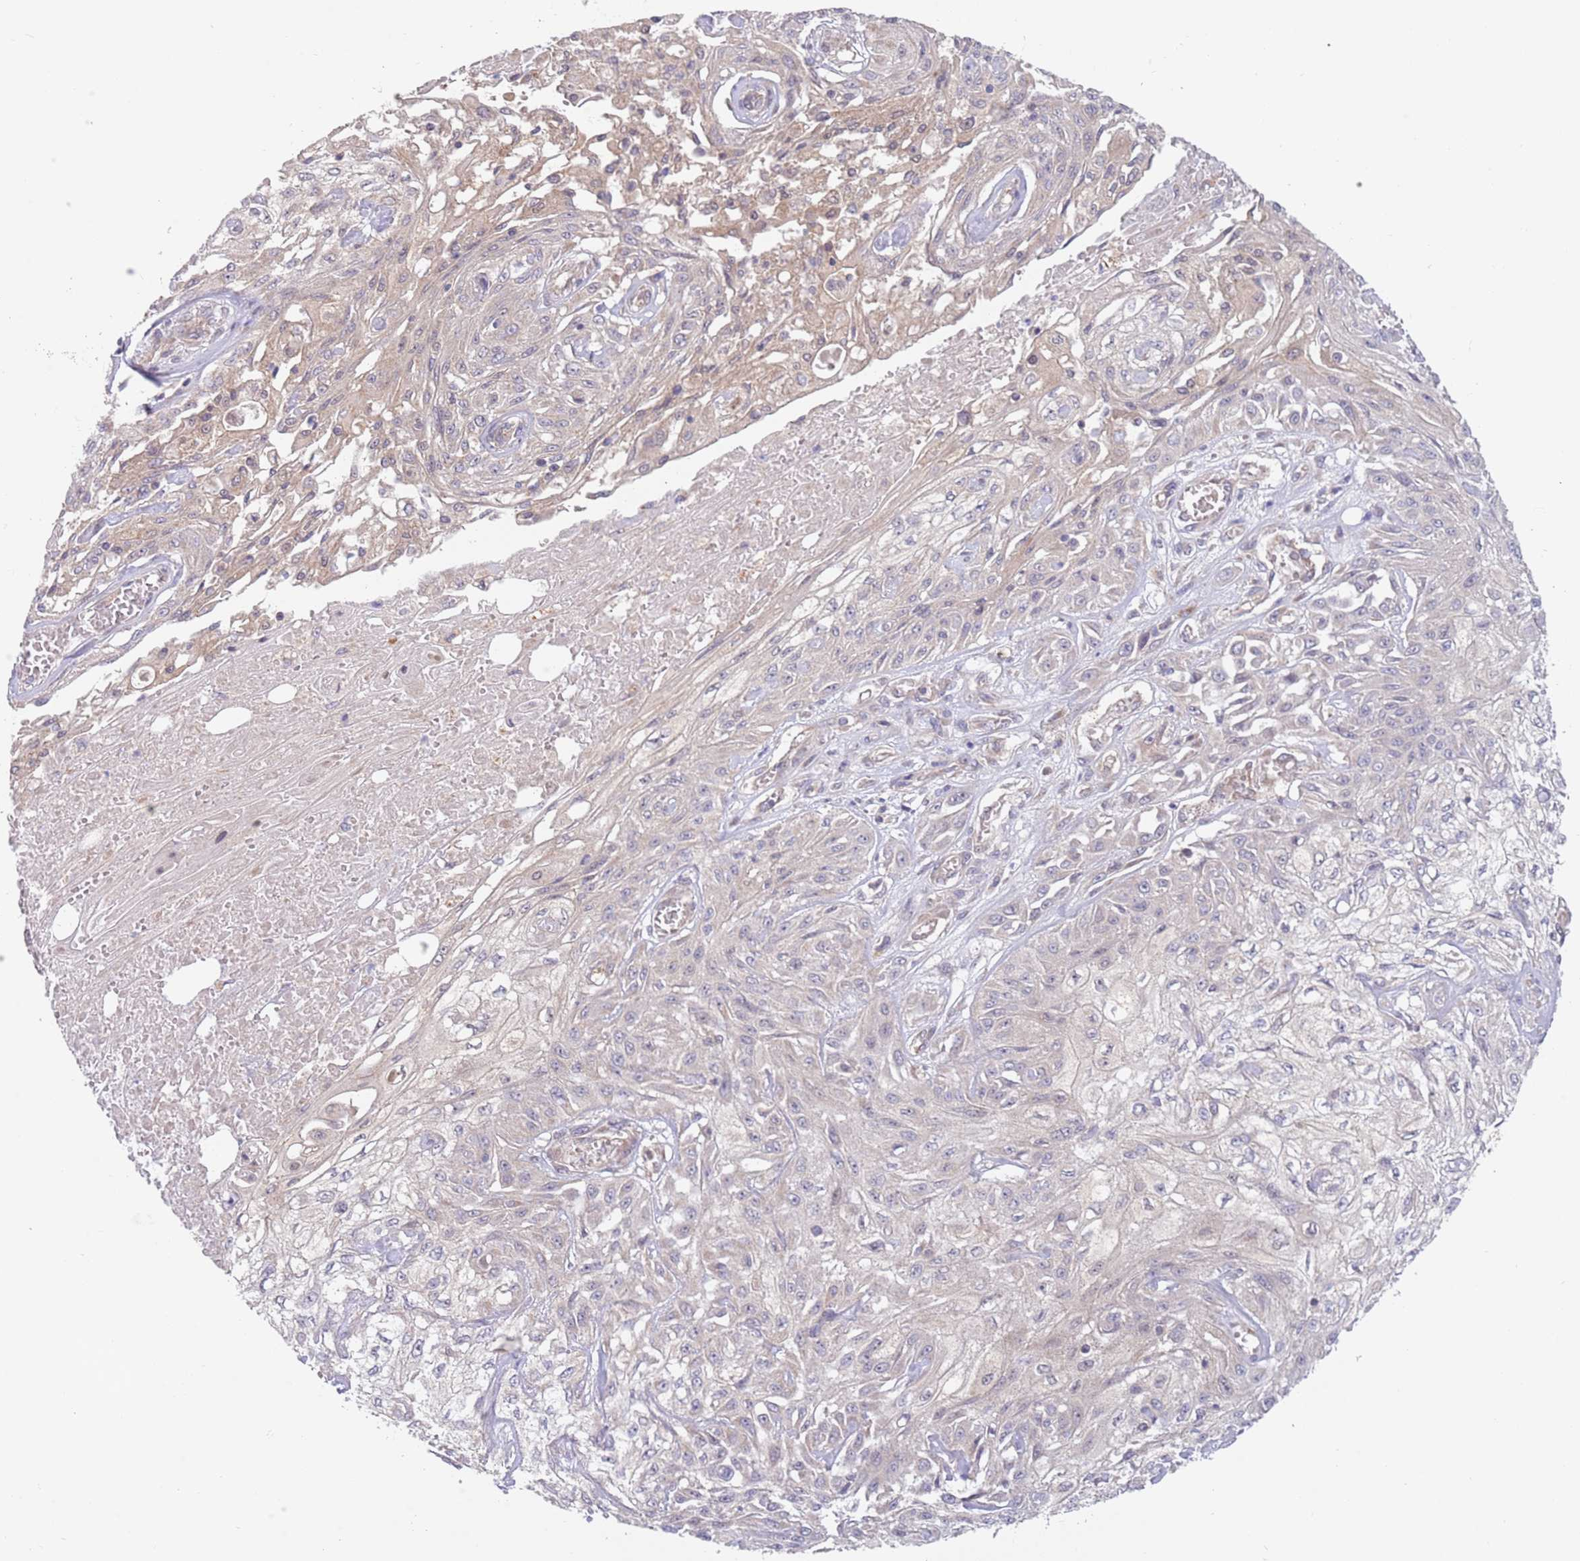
{"staining": {"intensity": "negative", "quantity": "none", "location": "none"}, "tissue": "skin cancer", "cell_type": "Tumor cells", "image_type": "cancer", "snomed": [{"axis": "morphology", "description": "Squamous cell carcinoma, NOS"}, {"axis": "morphology", "description": "Squamous cell carcinoma, metastatic, NOS"}, {"axis": "topography", "description": "Skin"}, {"axis": "topography", "description": "Lymph node"}], "caption": "Immunohistochemical staining of skin cancer (metastatic squamous cell carcinoma) displays no significant positivity in tumor cells.", "gene": "GUK1", "patient": {"sex": "male", "age": 75}}